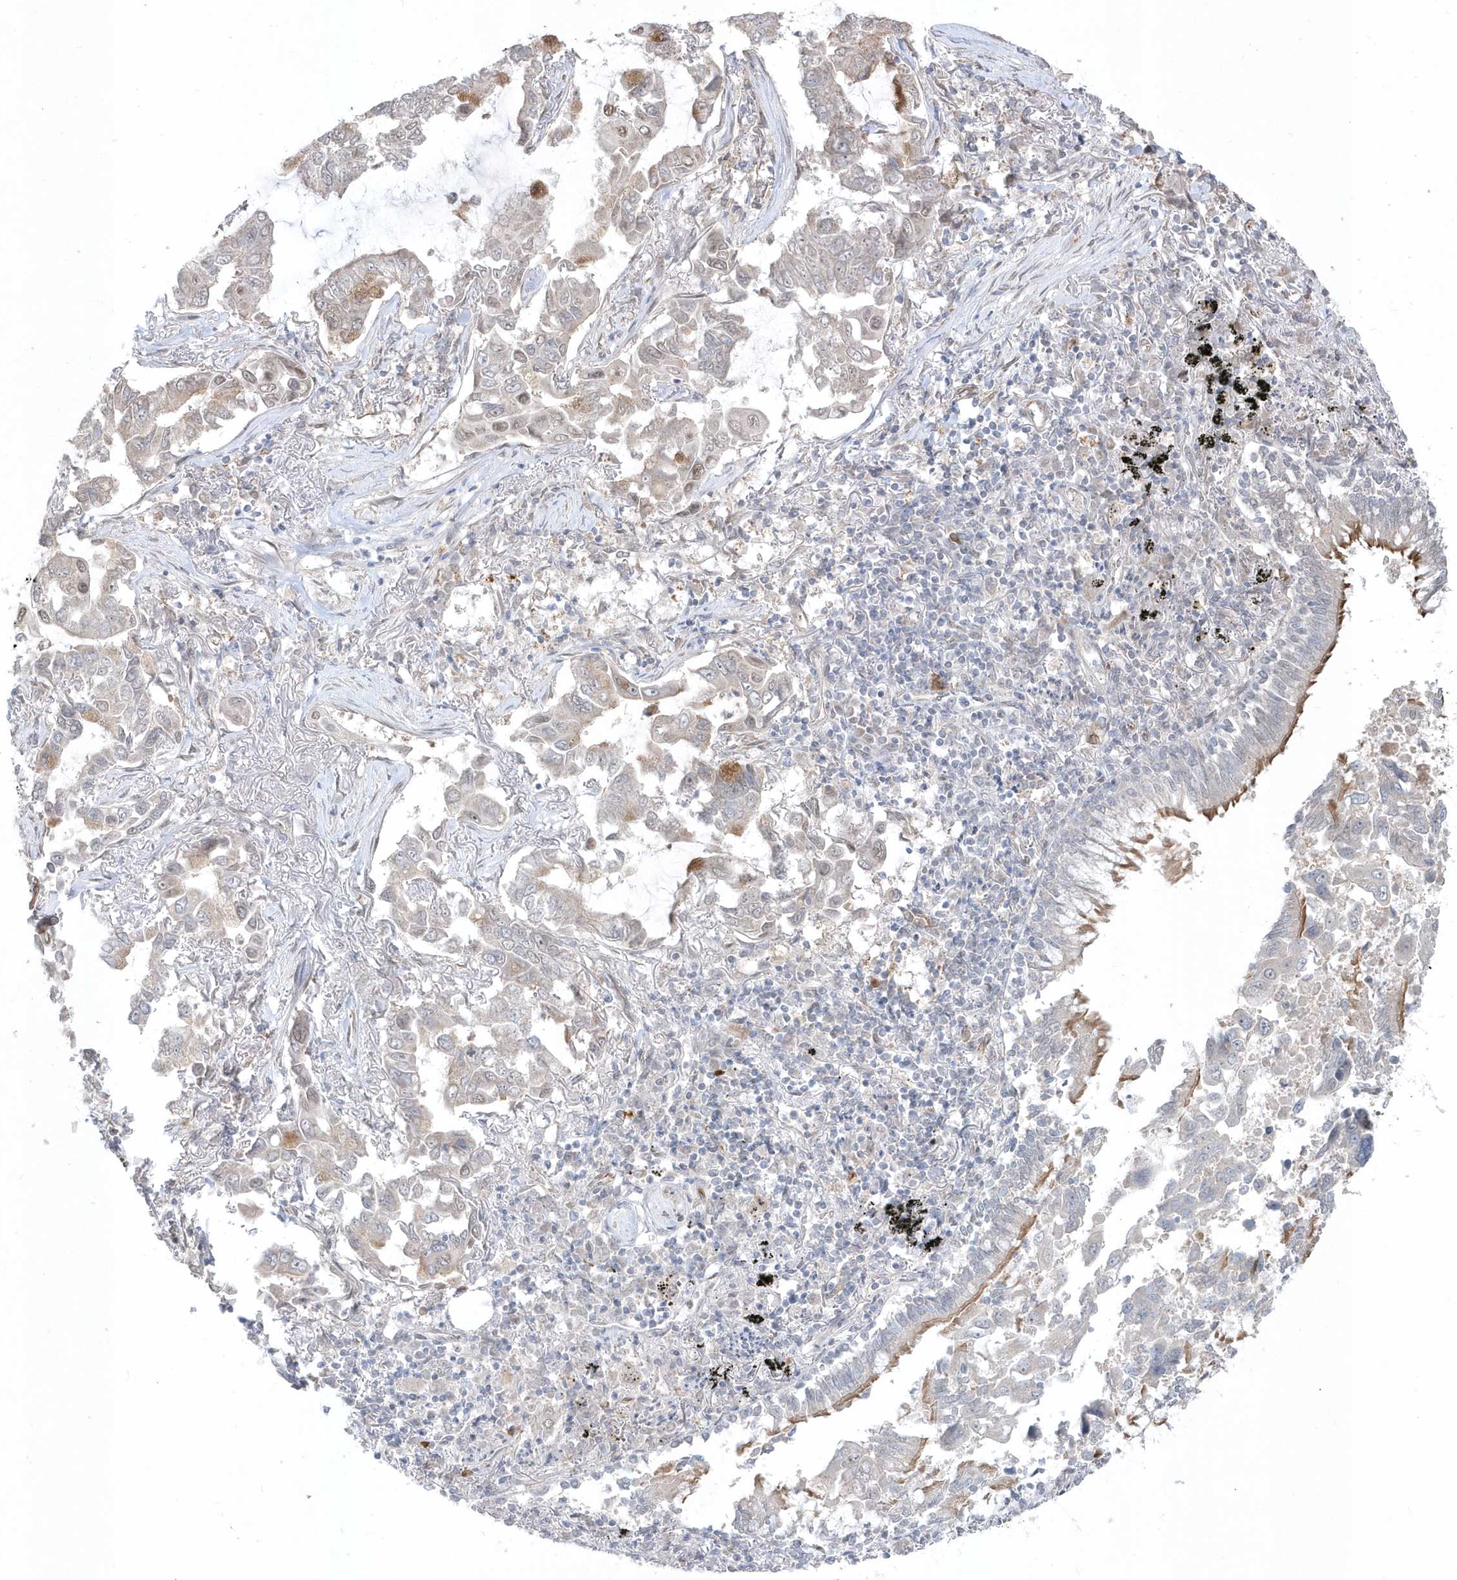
{"staining": {"intensity": "weak", "quantity": "<25%", "location": "cytoplasmic/membranous"}, "tissue": "lung cancer", "cell_type": "Tumor cells", "image_type": "cancer", "snomed": [{"axis": "morphology", "description": "Adenocarcinoma, NOS"}, {"axis": "topography", "description": "Lung"}], "caption": "Immunohistochemistry (IHC) photomicrograph of human adenocarcinoma (lung) stained for a protein (brown), which displays no positivity in tumor cells.", "gene": "DHX57", "patient": {"sex": "male", "age": 64}}